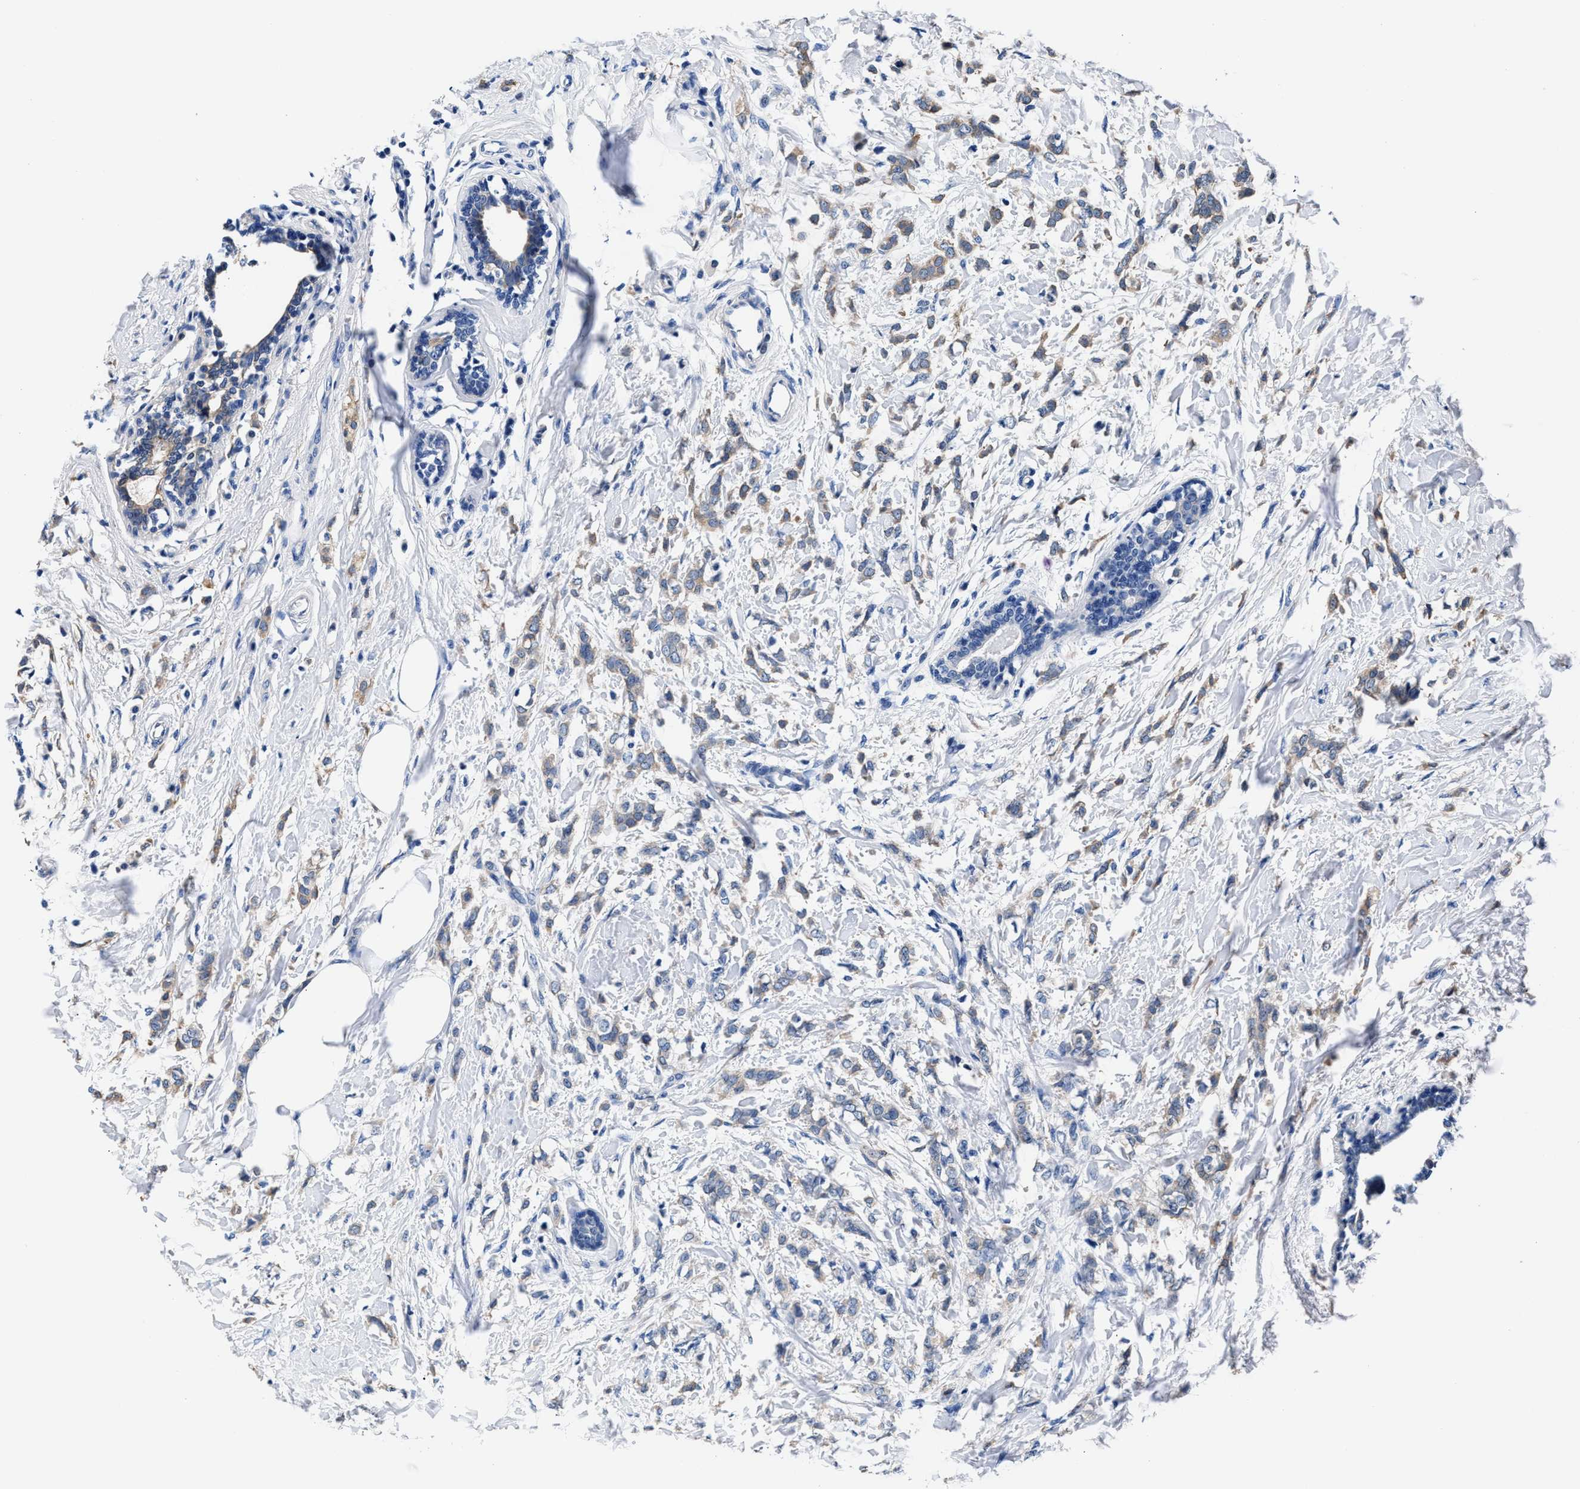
{"staining": {"intensity": "weak", "quantity": ">75%", "location": "cytoplasmic/membranous"}, "tissue": "breast cancer", "cell_type": "Tumor cells", "image_type": "cancer", "snomed": [{"axis": "morphology", "description": "Lobular carcinoma, in situ"}, {"axis": "morphology", "description": "Lobular carcinoma"}, {"axis": "topography", "description": "Breast"}], "caption": "Immunohistochemistry (IHC) image of neoplastic tissue: human breast lobular carcinoma stained using IHC displays low levels of weak protein expression localized specifically in the cytoplasmic/membranous of tumor cells, appearing as a cytoplasmic/membranous brown color.", "gene": "GSTM1", "patient": {"sex": "female", "age": 41}}